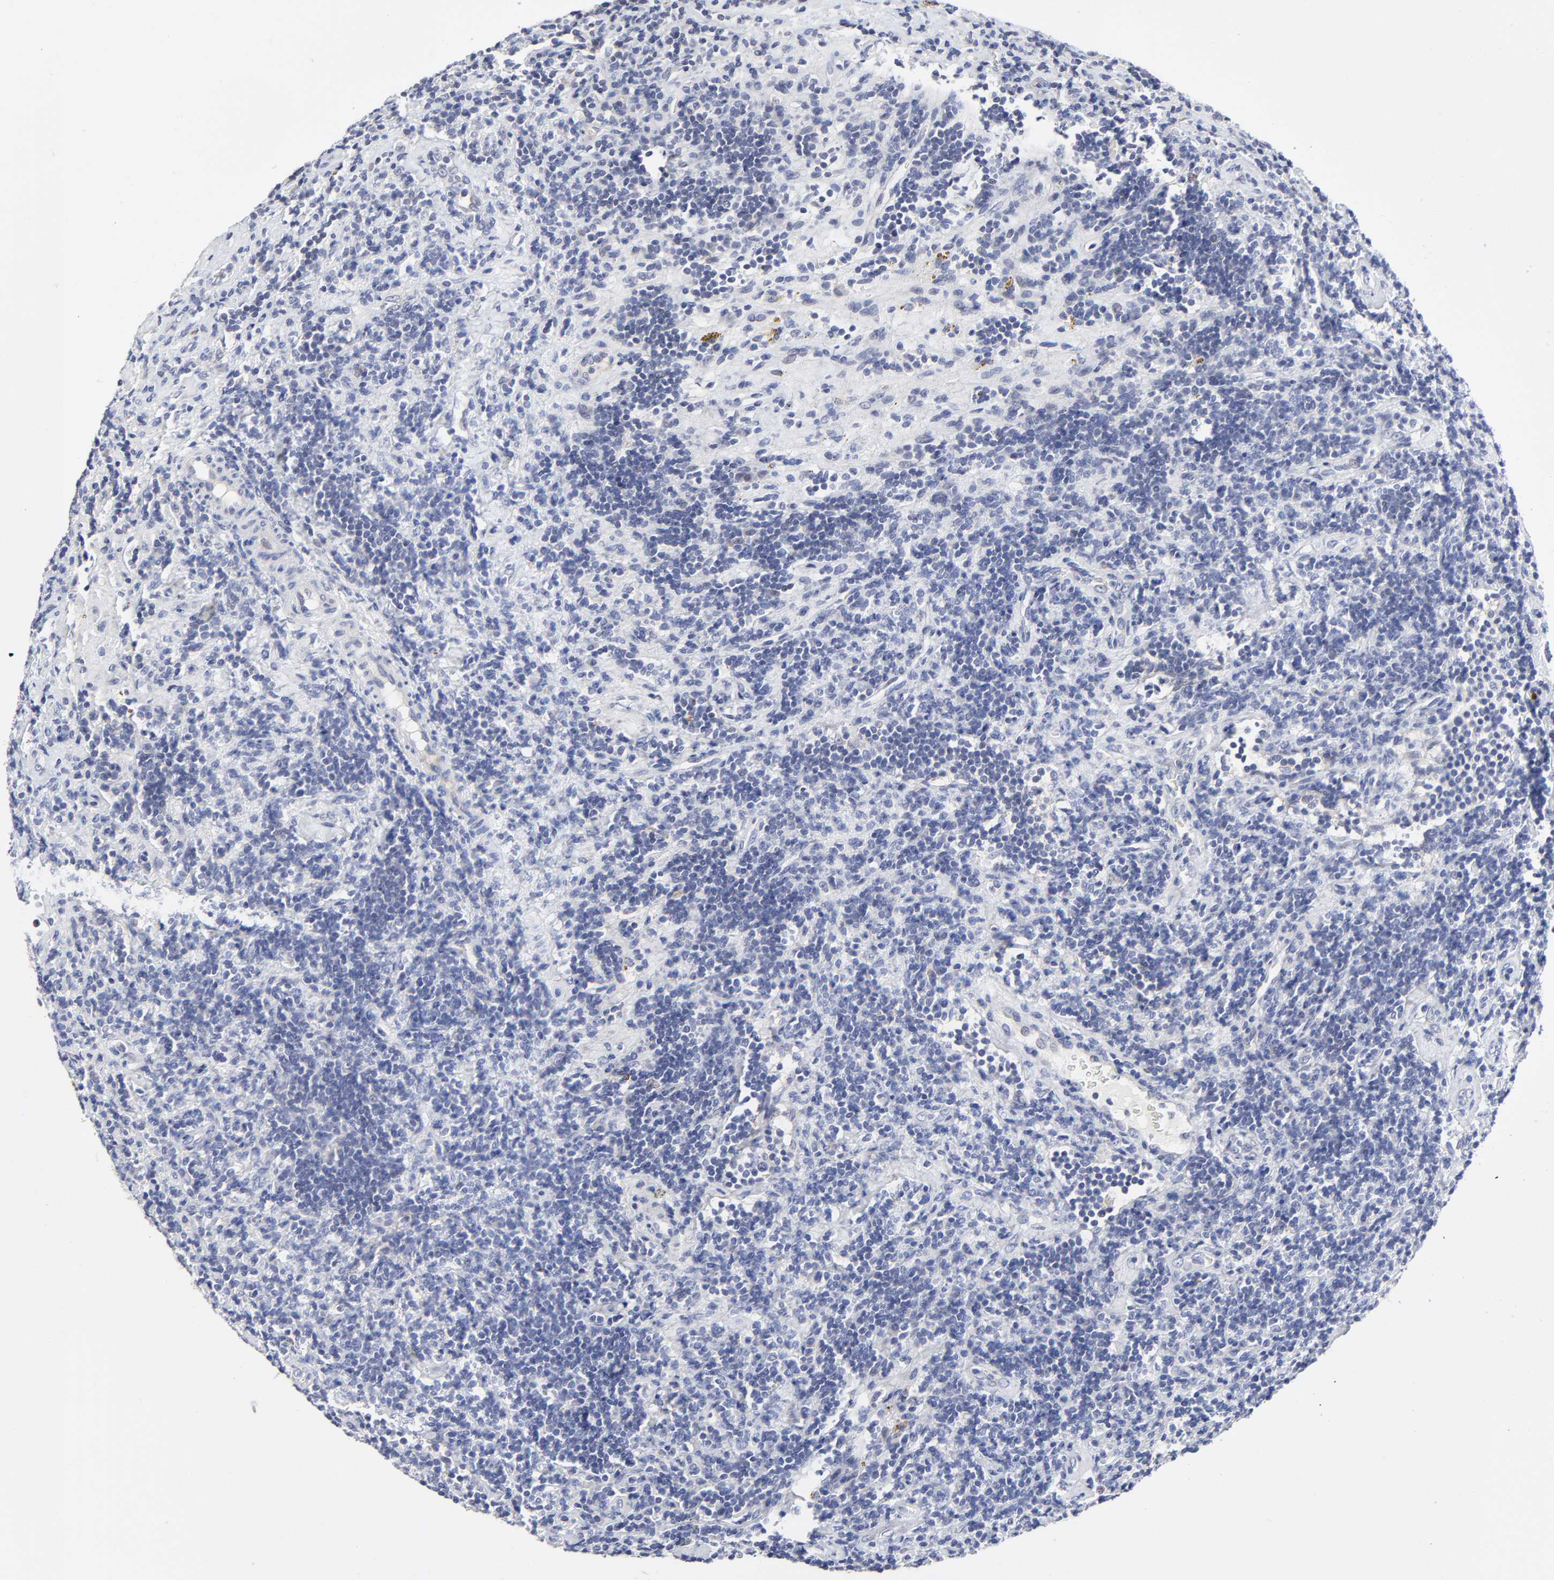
{"staining": {"intensity": "negative", "quantity": "none", "location": "none"}, "tissue": "lymphoma", "cell_type": "Tumor cells", "image_type": "cancer", "snomed": [{"axis": "morphology", "description": "Malignant lymphoma, non-Hodgkin's type, Low grade"}, {"axis": "topography", "description": "Lymph node"}], "caption": "Human lymphoma stained for a protein using immunohistochemistry (IHC) exhibits no expression in tumor cells.", "gene": "CXADR", "patient": {"sex": "male", "age": 70}}